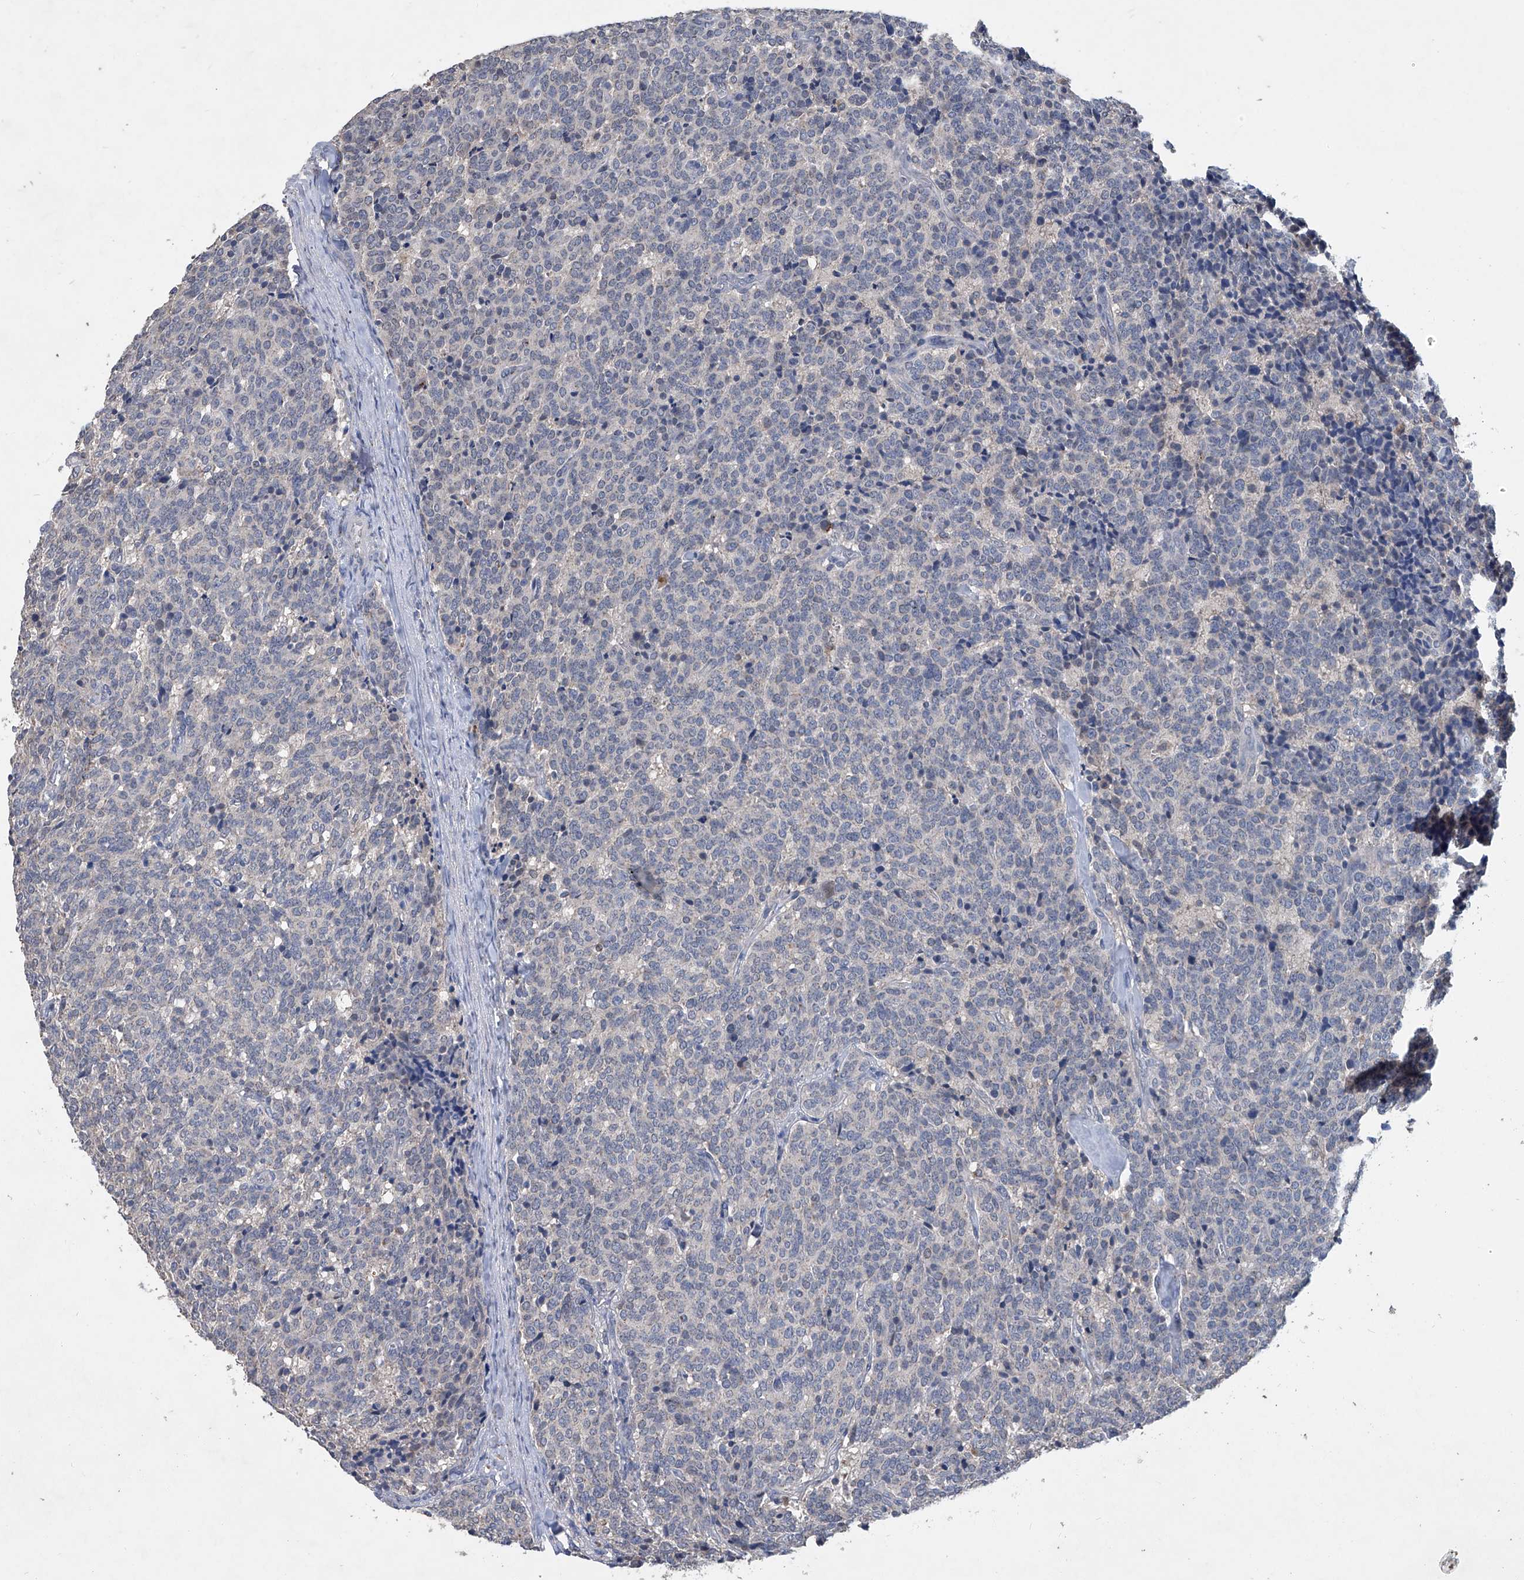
{"staining": {"intensity": "negative", "quantity": "none", "location": "none"}, "tissue": "carcinoid", "cell_type": "Tumor cells", "image_type": "cancer", "snomed": [{"axis": "morphology", "description": "Carcinoid, malignant, NOS"}, {"axis": "topography", "description": "Lung"}], "caption": "A high-resolution photomicrograph shows immunohistochemistry staining of carcinoid (malignant), which reveals no significant positivity in tumor cells.", "gene": "PCSK5", "patient": {"sex": "female", "age": 46}}